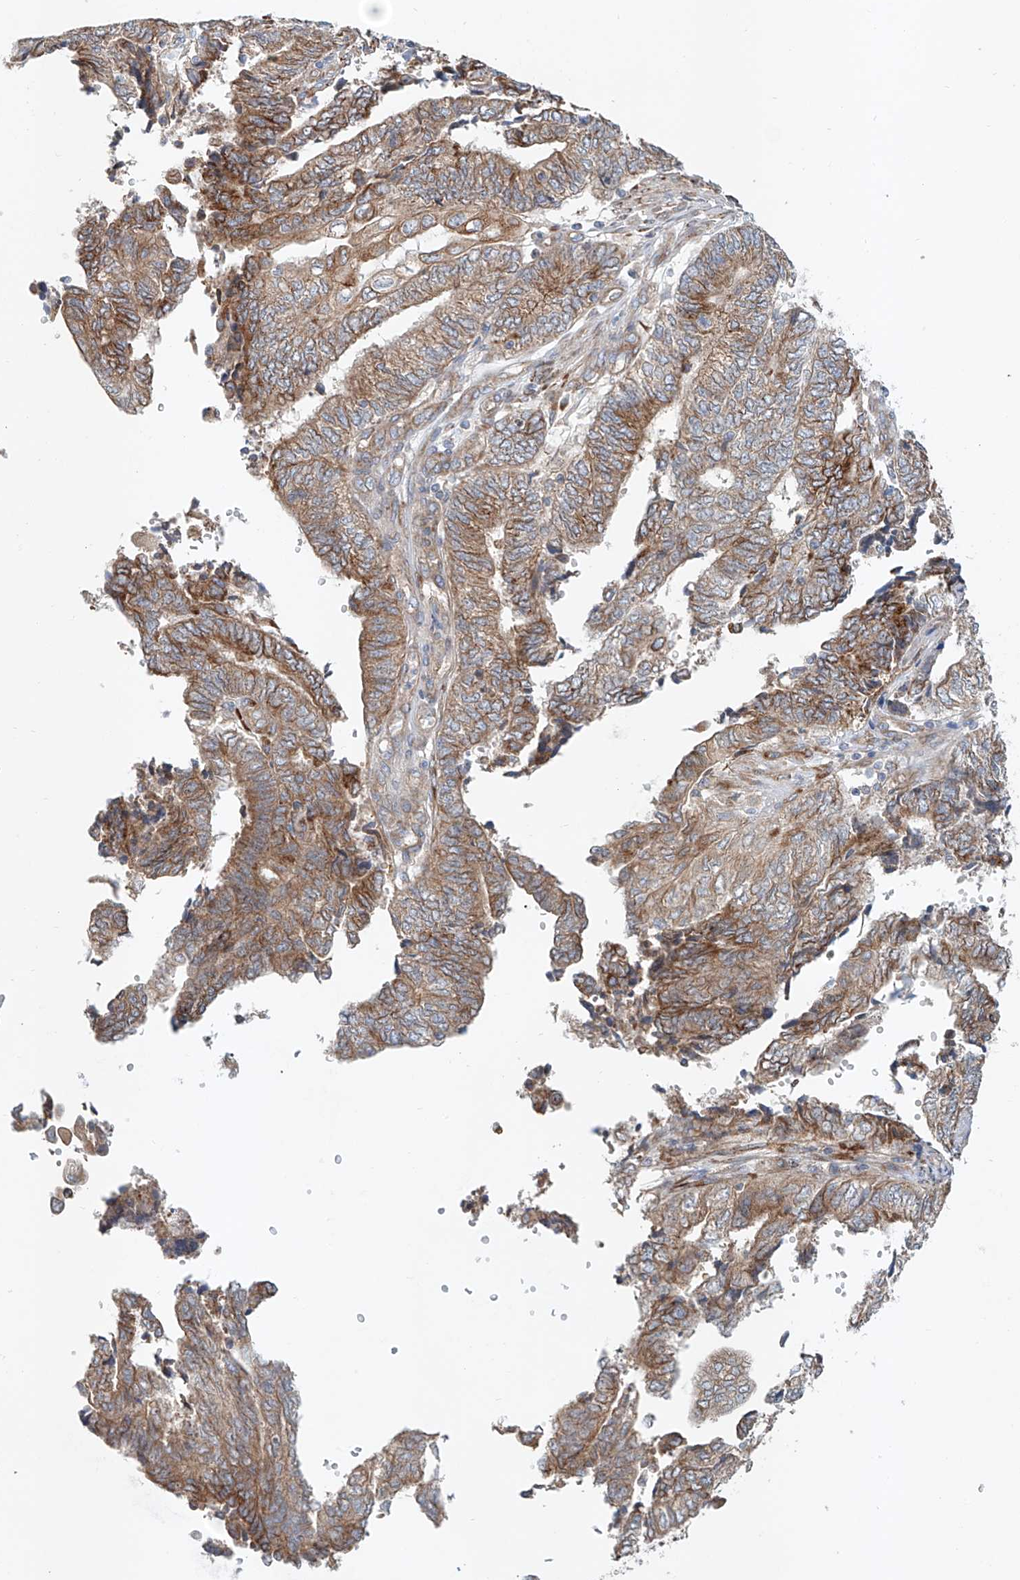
{"staining": {"intensity": "moderate", "quantity": ">75%", "location": "cytoplasmic/membranous"}, "tissue": "endometrial cancer", "cell_type": "Tumor cells", "image_type": "cancer", "snomed": [{"axis": "morphology", "description": "Adenocarcinoma, NOS"}, {"axis": "topography", "description": "Uterus"}, {"axis": "topography", "description": "Endometrium"}], "caption": "Adenocarcinoma (endometrial) stained for a protein shows moderate cytoplasmic/membranous positivity in tumor cells. The protein of interest is shown in brown color, while the nuclei are stained blue.", "gene": "SNAP29", "patient": {"sex": "female", "age": 70}}